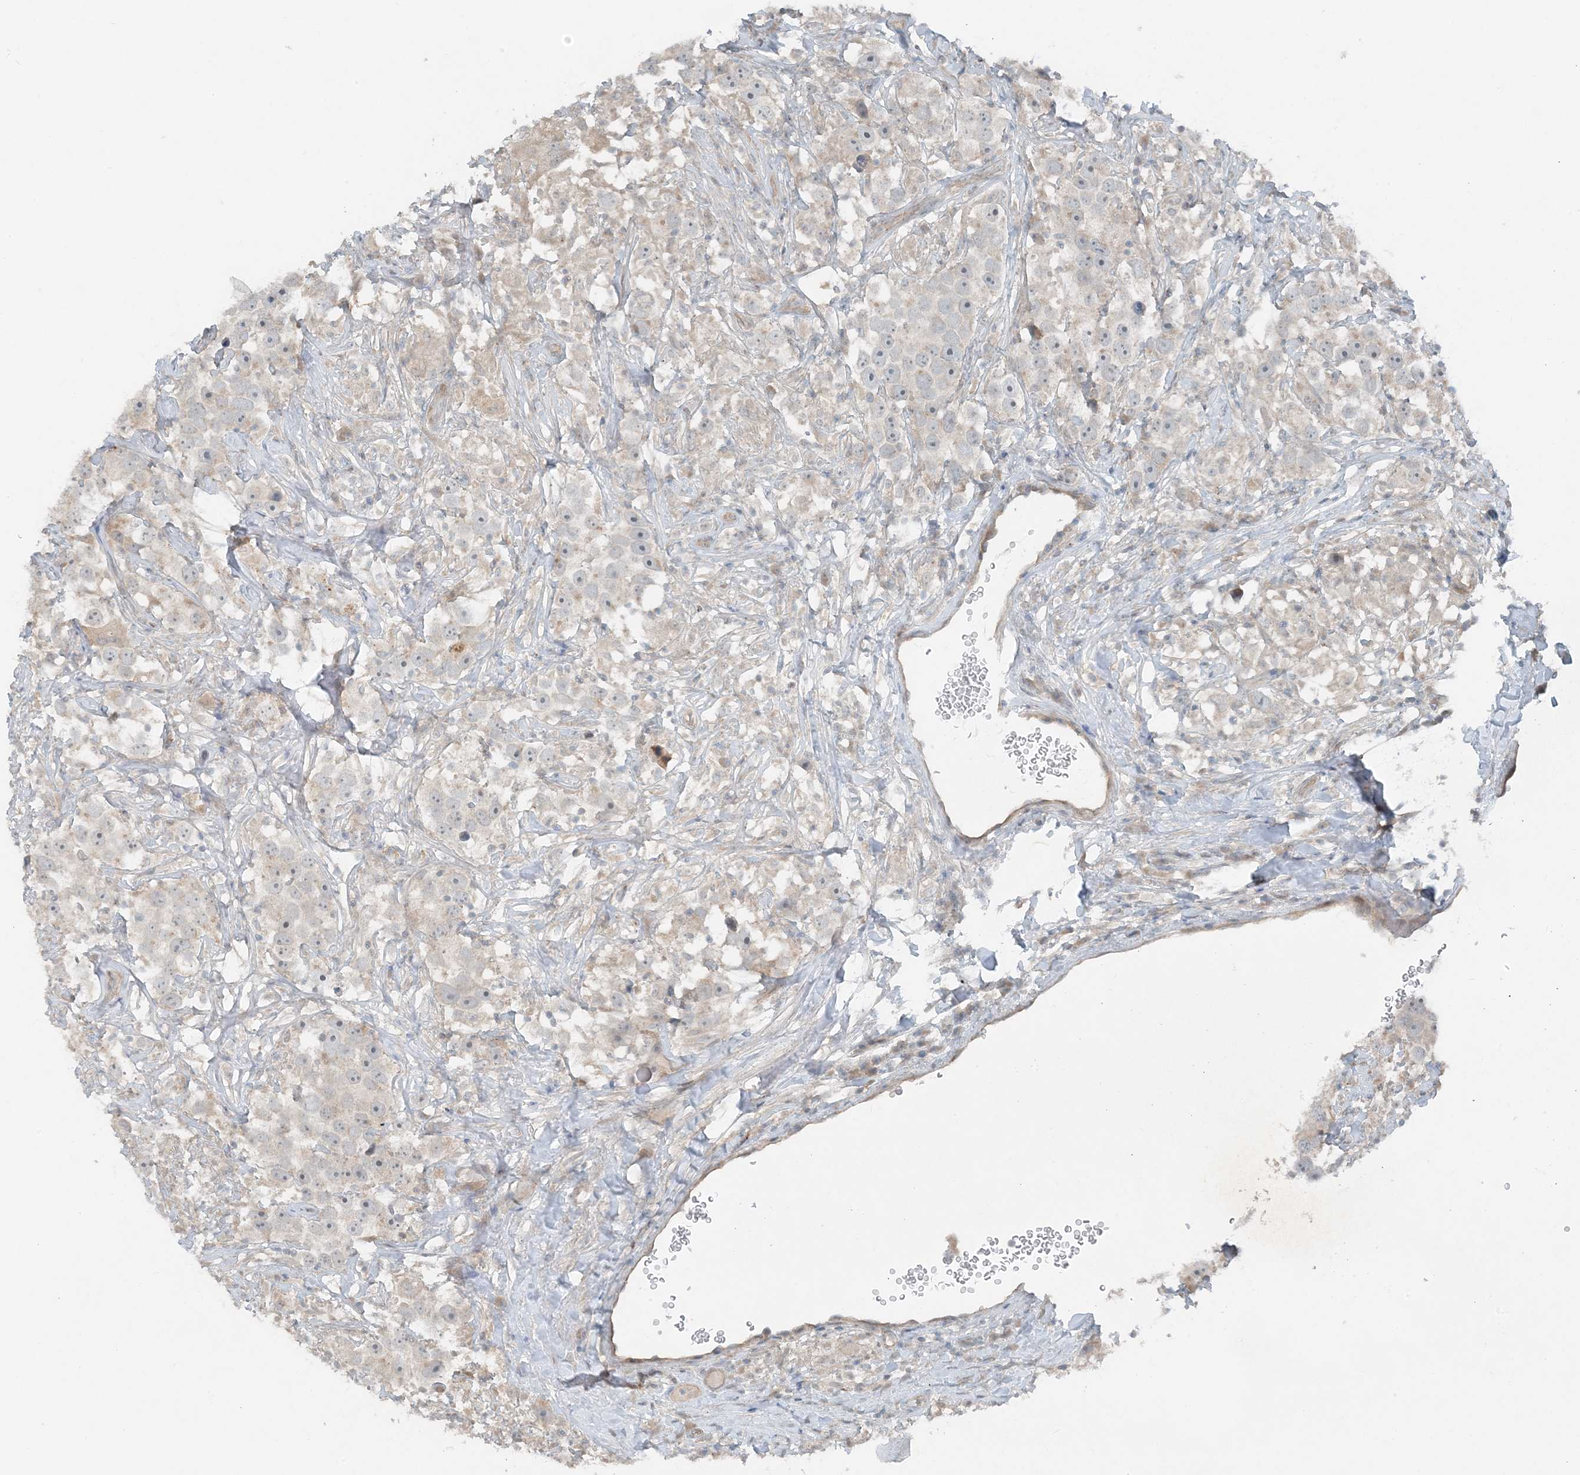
{"staining": {"intensity": "weak", "quantity": "<25%", "location": "cytoplasmic/membranous"}, "tissue": "testis cancer", "cell_type": "Tumor cells", "image_type": "cancer", "snomed": [{"axis": "morphology", "description": "Seminoma, NOS"}, {"axis": "topography", "description": "Testis"}], "caption": "This is a image of IHC staining of testis cancer, which shows no expression in tumor cells.", "gene": "MITD1", "patient": {"sex": "male", "age": 49}}